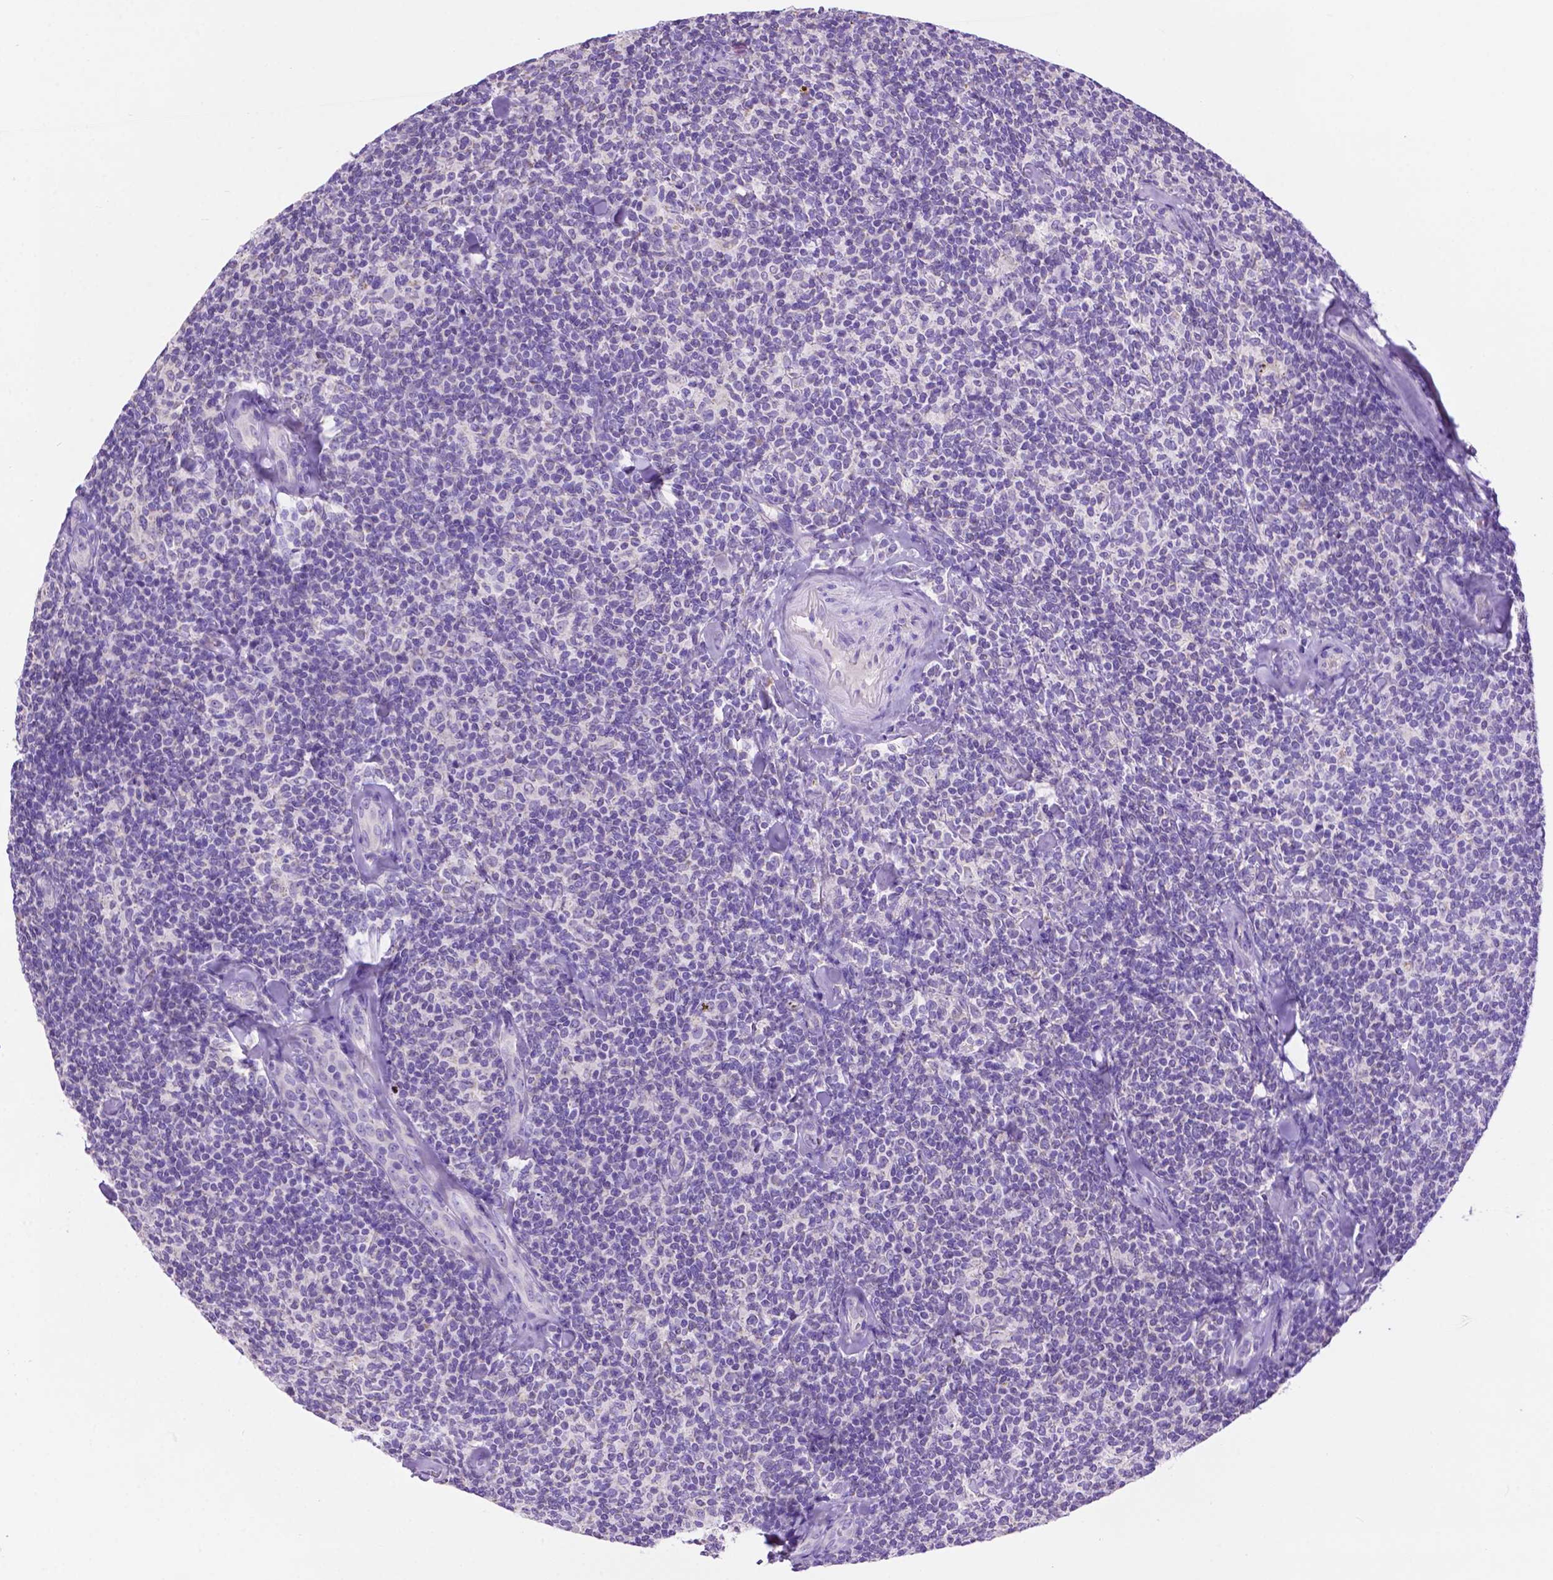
{"staining": {"intensity": "negative", "quantity": "none", "location": "none"}, "tissue": "lymphoma", "cell_type": "Tumor cells", "image_type": "cancer", "snomed": [{"axis": "morphology", "description": "Malignant lymphoma, non-Hodgkin's type, Low grade"}, {"axis": "topography", "description": "Lymph node"}], "caption": "Image shows no protein positivity in tumor cells of lymphoma tissue.", "gene": "PHYHIP", "patient": {"sex": "female", "age": 56}}